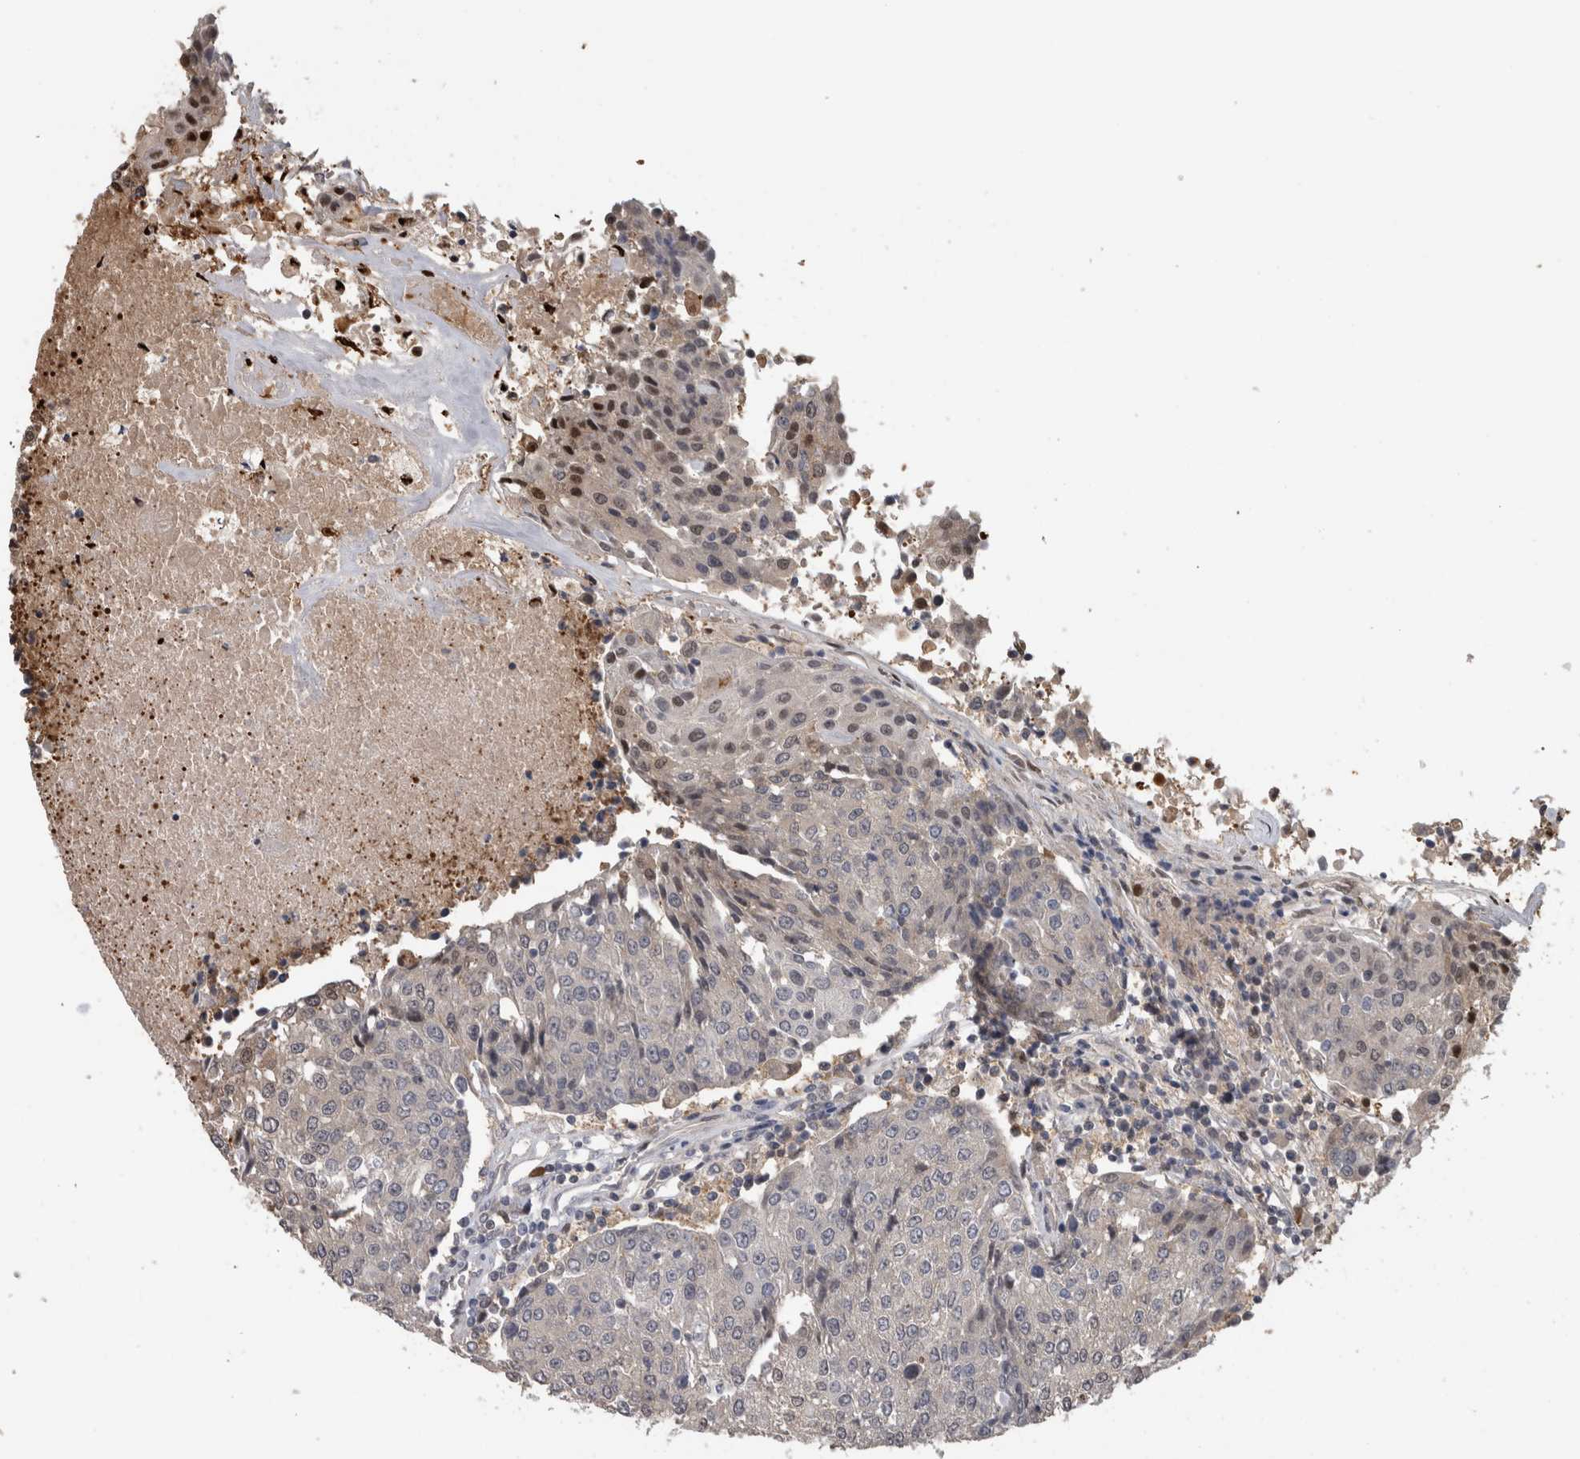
{"staining": {"intensity": "moderate", "quantity": "<25%", "location": "nuclear"}, "tissue": "urothelial cancer", "cell_type": "Tumor cells", "image_type": "cancer", "snomed": [{"axis": "morphology", "description": "Urothelial carcinoma, High grade"}, {"axis": "topography", "description": "Urinary bladder"}], "caption": "A histopathology image showing moderate nuclear expression in about <25% of tumor cells in urothelial carcinoma (high-grade), as visualized by brown immunohistochemical staining.", "gene": "USH1G", "patient": {"sex": "female", "age": 85}}